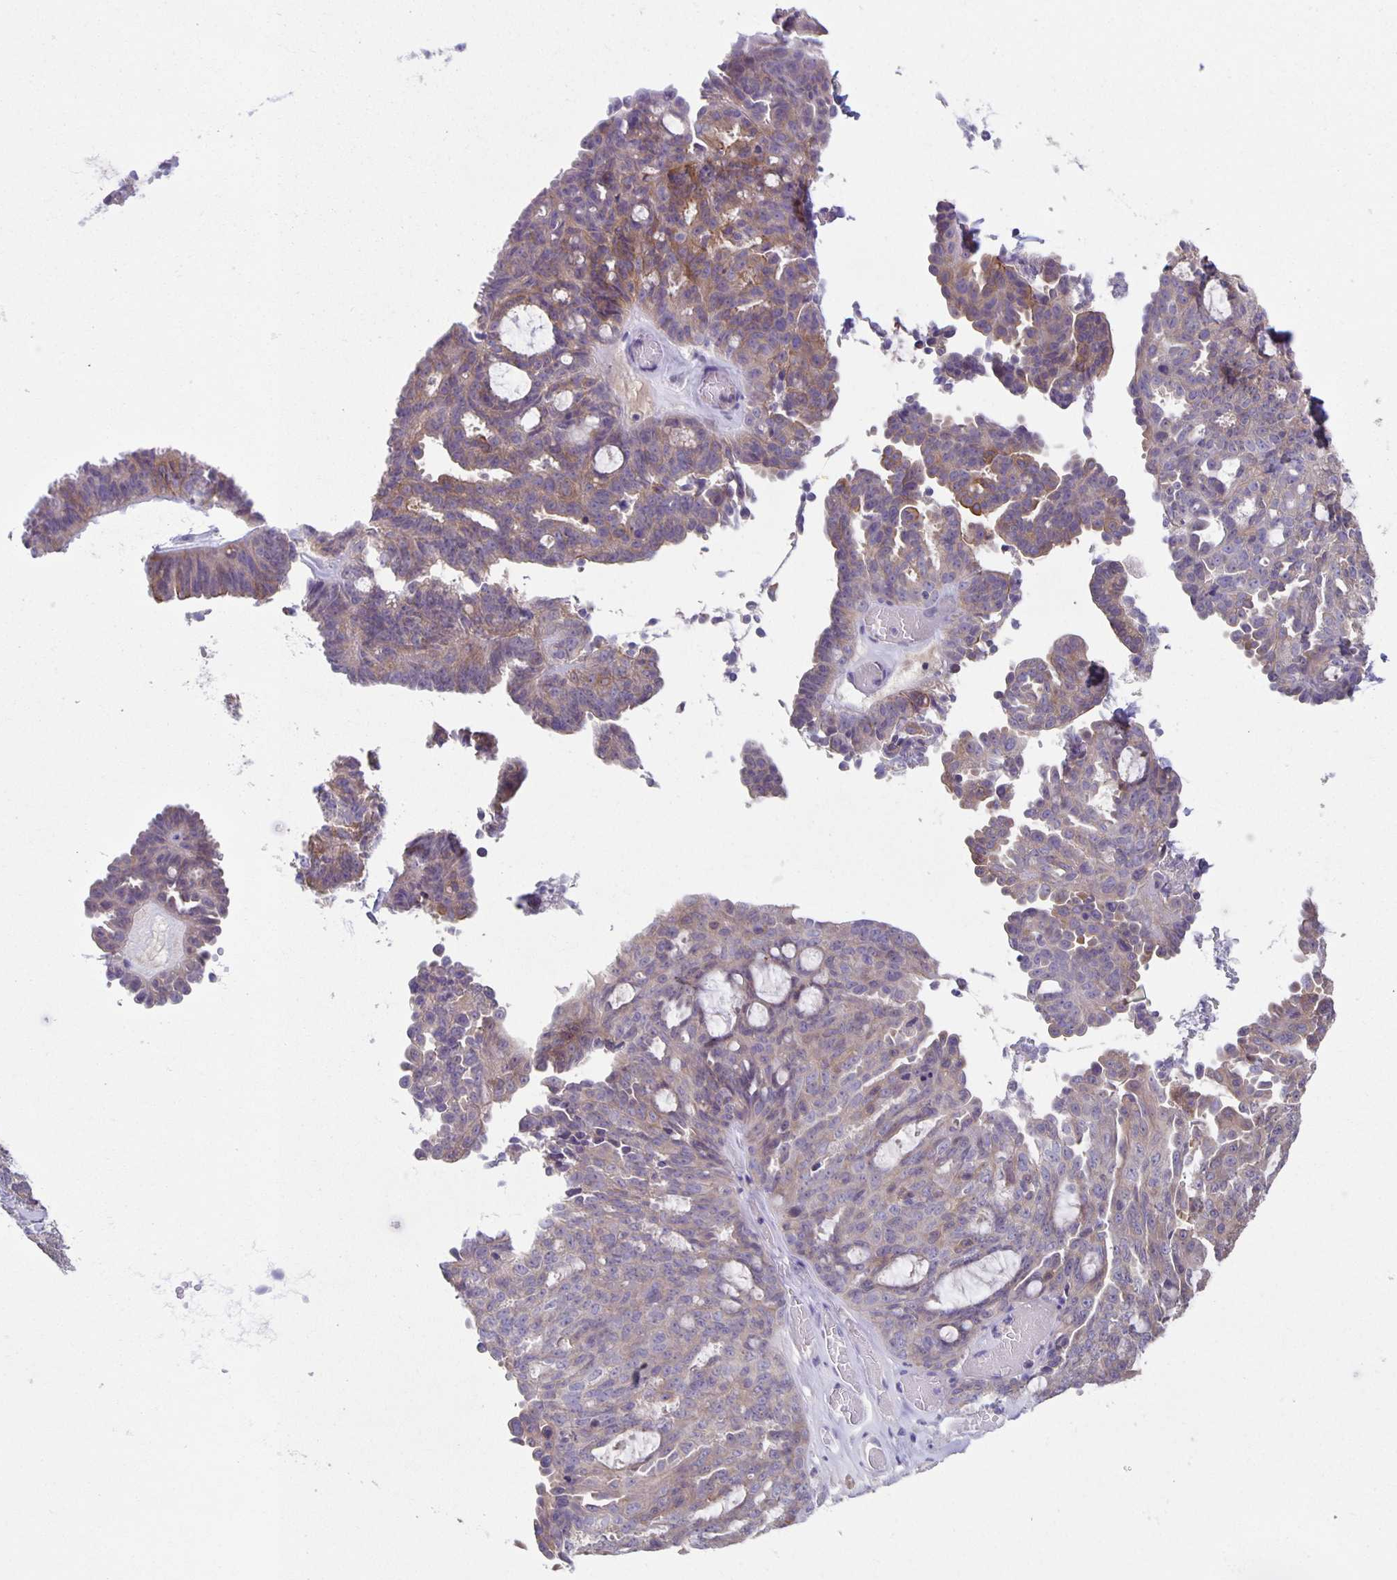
{"staining": {"intensity": "weak", "quantity": "25%-75%", "location": "cytoplasmic/membranous"}, "tissue": "ovarian cancer", "cell_type": "Tumor cells", "image_type": "cancer", "snomed": [{"axis": "morphology", "description": "Cystadenocarcinoma, serous, NOS"}, {"axis": "topography", "description": "Ovary"}], "caption": "Ovarian cancer stained with DAB (3,3'-diaminobenzidine) immunohistochemistry (IHC) shows low levels of weak cytoplasmic/membranous positivity in about 25%-75% of tumor cells.", "gene": "PTPN3", "patient": {"sex": "female", "age": 71}}